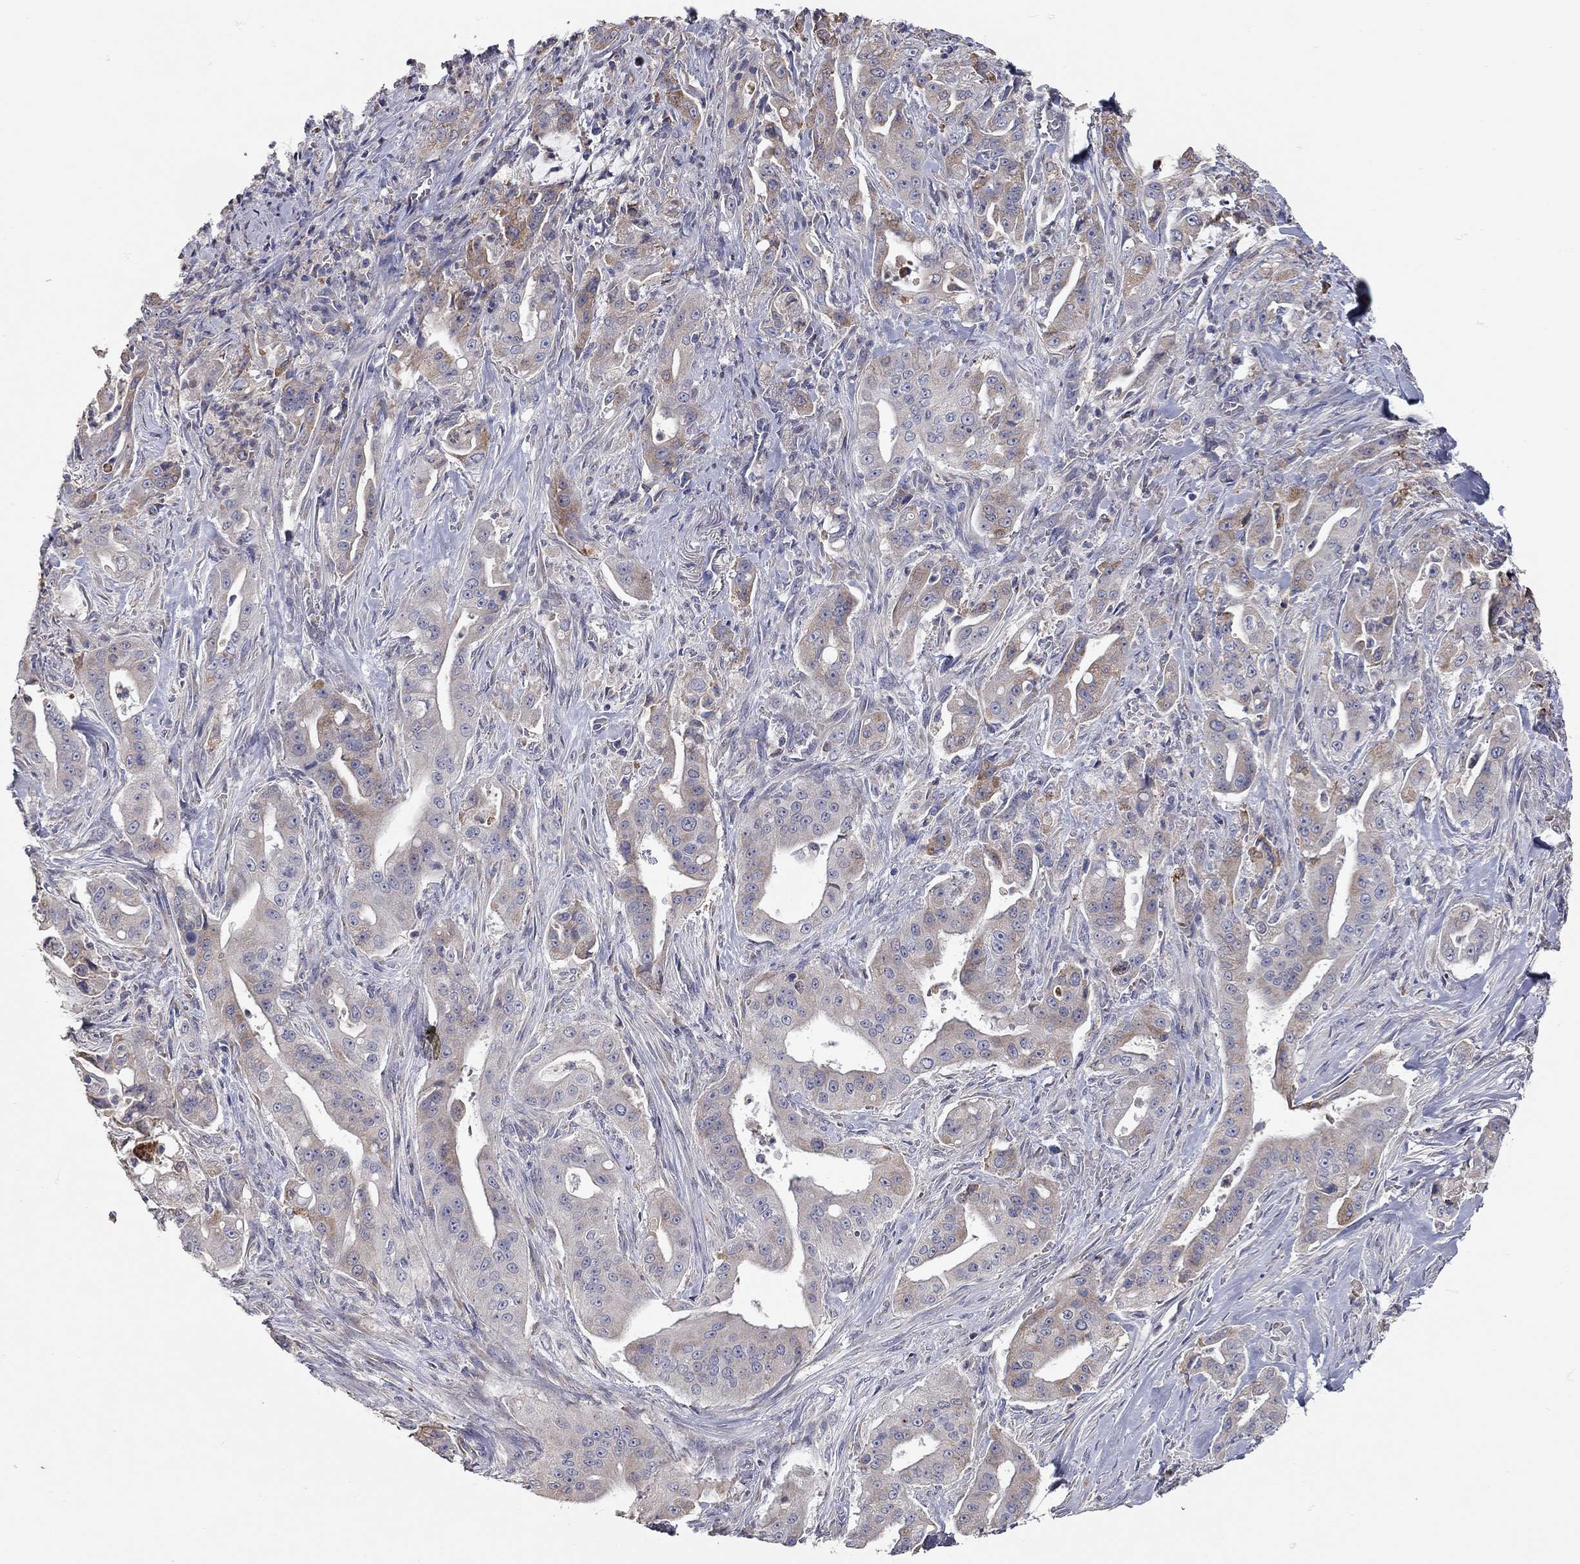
{"staining": {"intensity": "moderate", "quantity": "<25%", "location": "cytoplasmic/membranous"}, "tissue": "pancreatic cancer", "cell_type": "Tumor cells", "image_type": "cancer", "snomed": [{"axis": "morphology", "description": "Normal tissue, NOS"}, {"axis": "morphology", "description": "Inflammation, NOS"}, {"axis": "morphology", "description": "Adenocarcinoma, NOS"}, {"axis": "topography", "description": "Pancreas"}], "caption": "Immunohistochemical staining of human adenocarcinoma (pancreatic) demonstrates moderate cytoplasmic/membranous protein expression in approximately <25% of tumor cells. (Brightfield microscopy of DAB IHC at high magnification).", "gene": "XAGE2", "patient": {"sex": "male", "age": 57}}